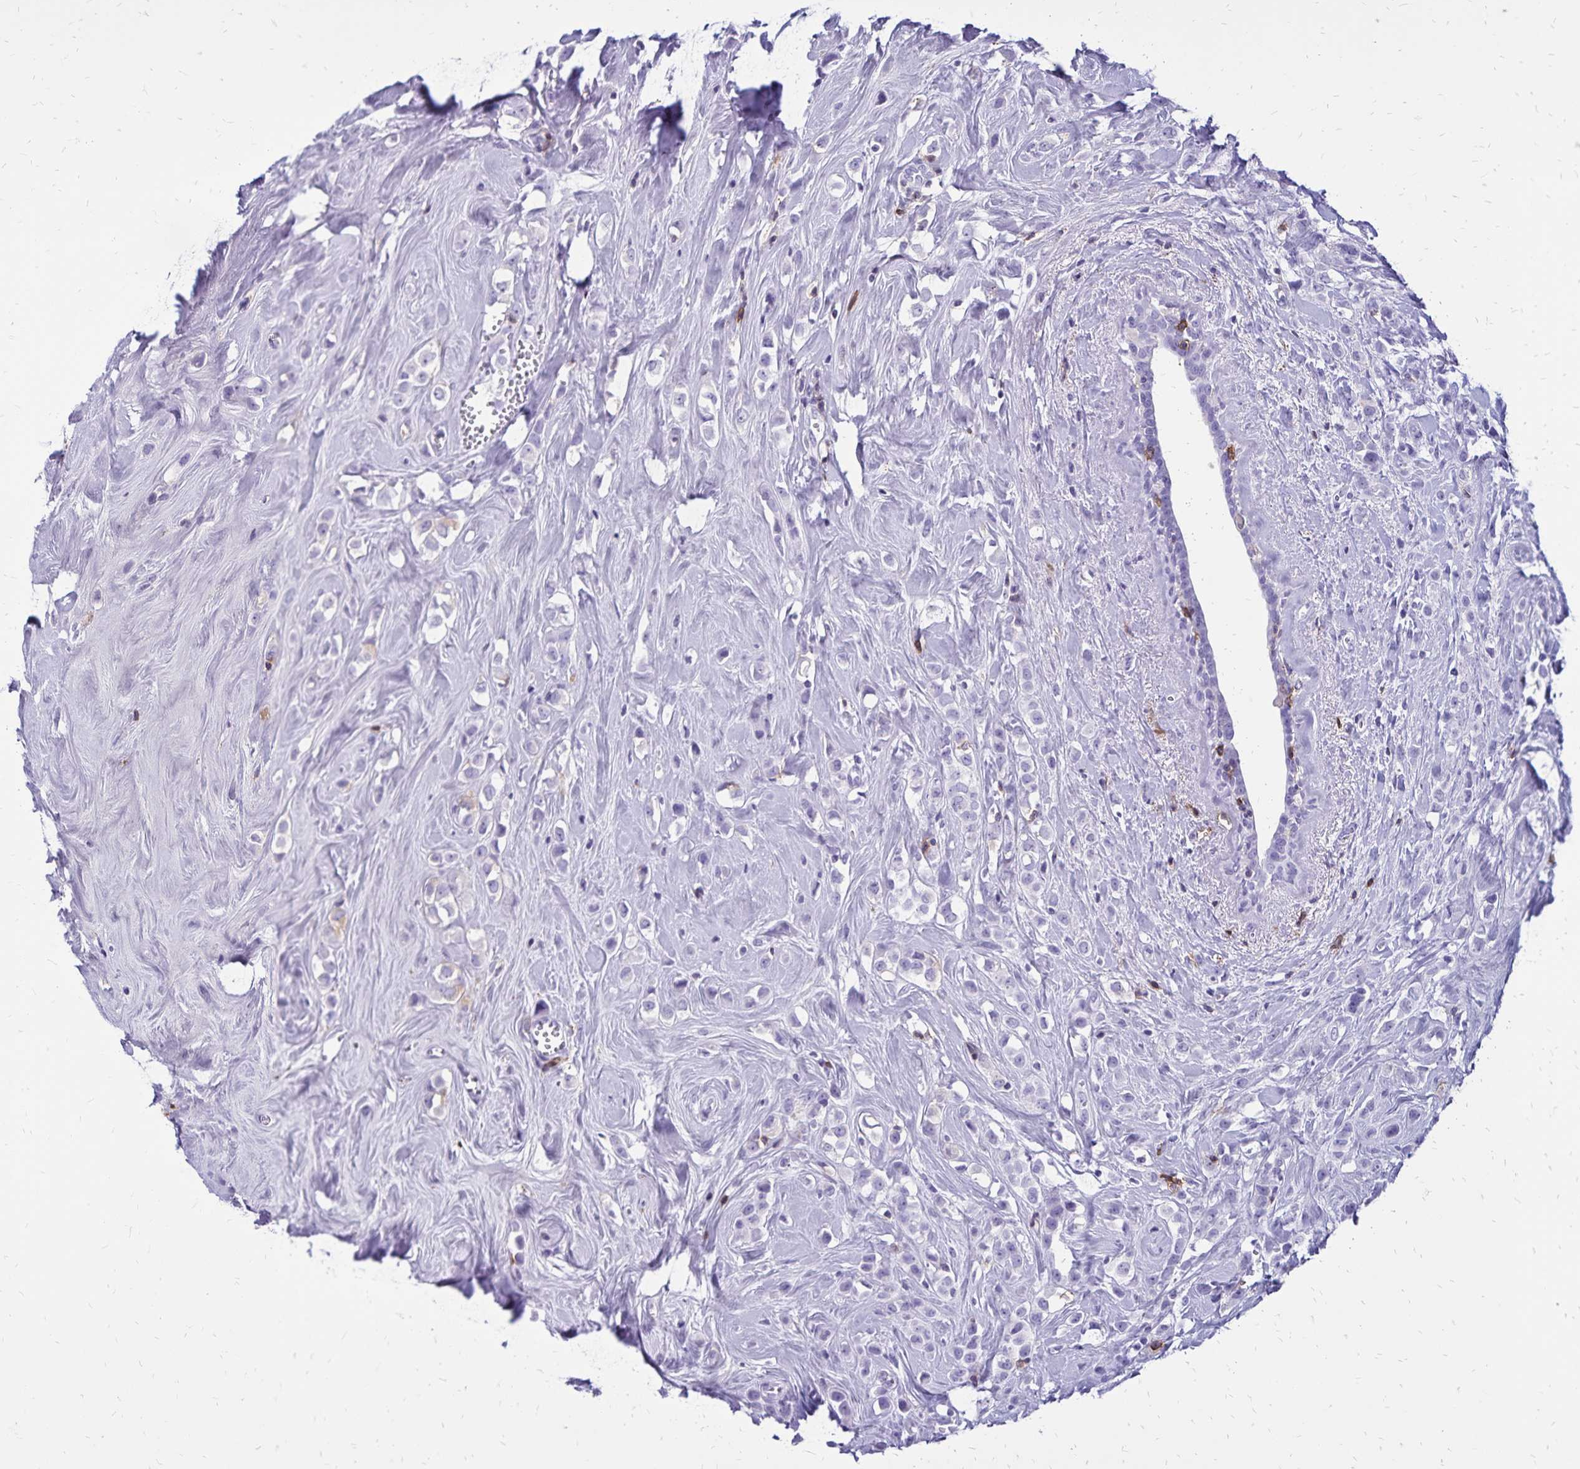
{"staining": {"intensity": "negative", "quantity": "none", "location": "none"}, "tissue": "breast cancer", "cell_type": "Tumor cells", "image_type": "cancer", "snomed": [{"axis": "morphology", "description": "Duct carcinoma"}, {"axis": "topography", "description": "Breast"}], "caption": "An immunohistochemistry (IHC) histopathology image of intraductal carcinoma (breast) is shown. There is no staining in tumor cells of intraductal carcinoma (breast).", "gene": "CD27", "patient": {"sex": "female", "age": 80}}